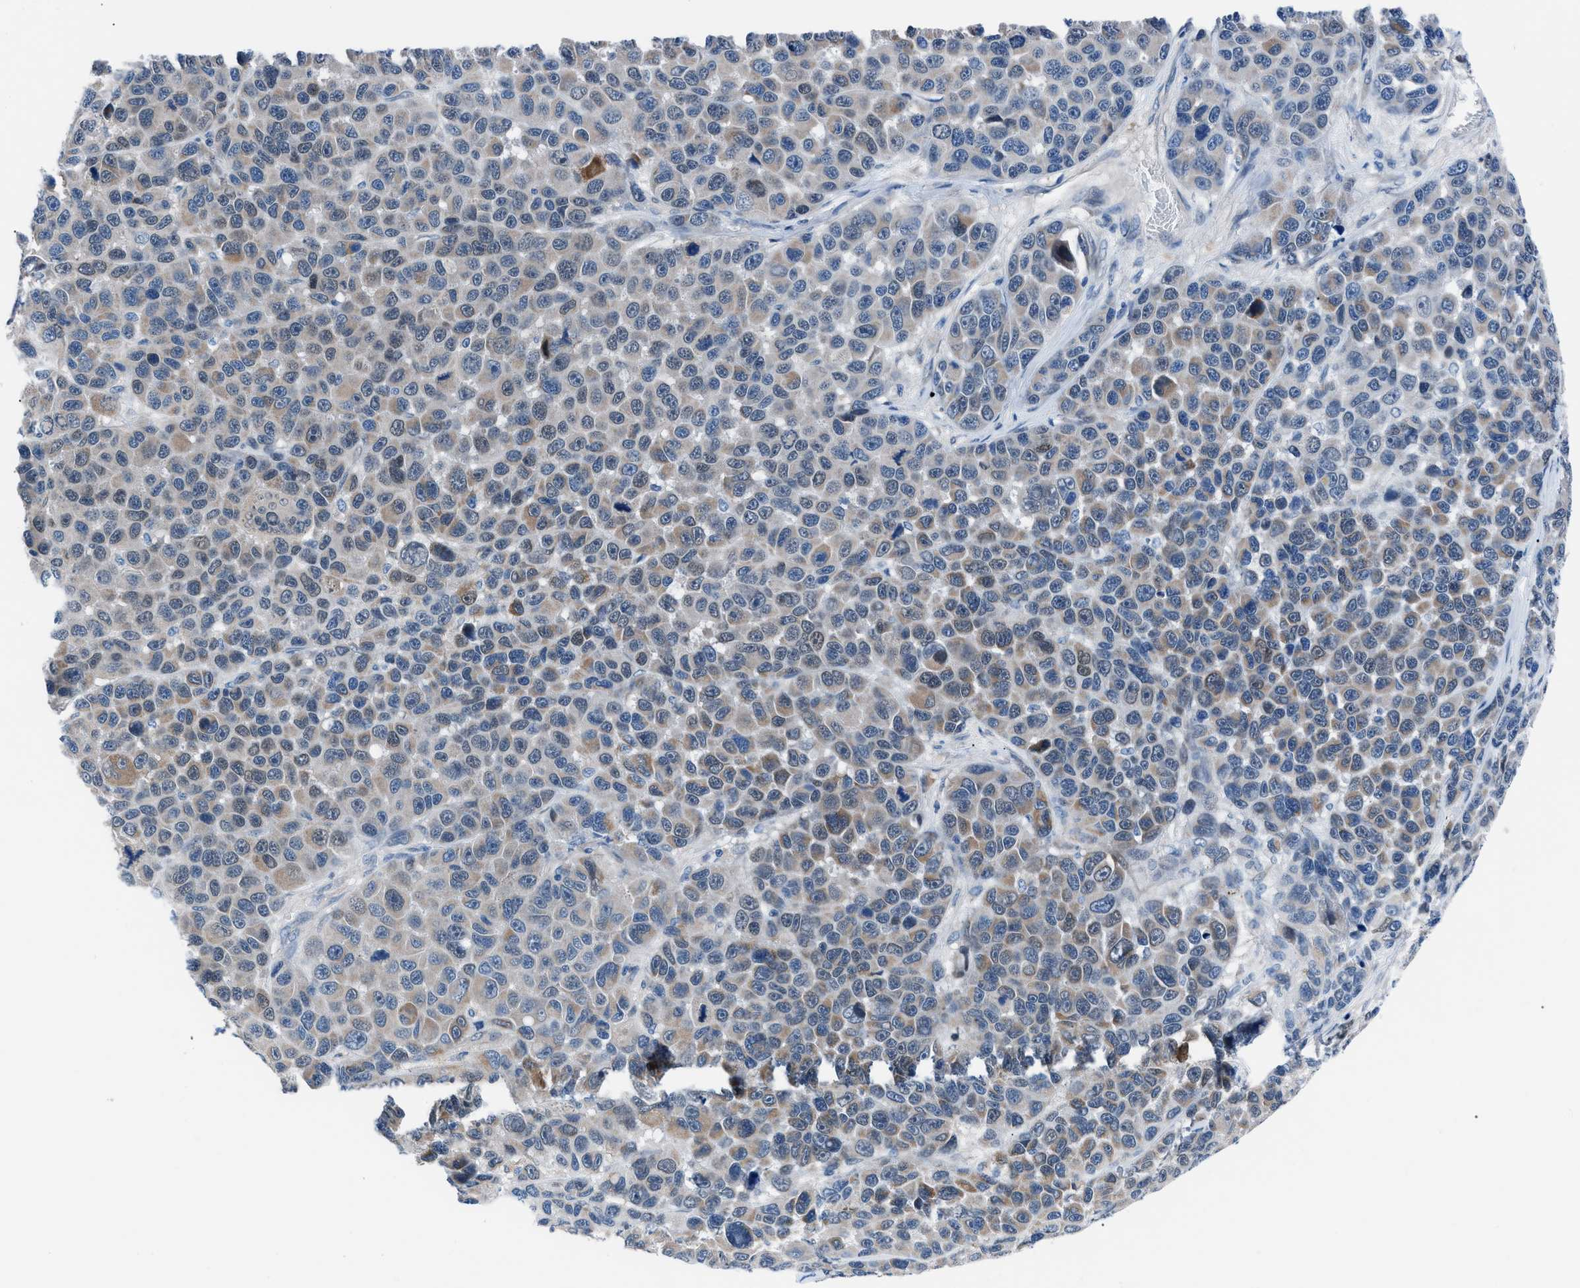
{"staining": {"intensity": "weak", "quantity": ">75%", "location": "cytoplasmic/membranous"}, "tissue": "melanoma", "cell_type": "Tumor cells", "image_type": "cancer", "snomed": [{"axis": "morphology", "description": "Malignant melanoma, NOS"}, {"axis": "topography", "description": "Skin"}], "caption": "Immunohistochemical staining of human malignant melanoma exhibits low levels of weak cytoplasmic/membranous expression in about >75% of tumor cells.", "gene": "UAP1", "patient": {"sex": "male", "age": 53}}